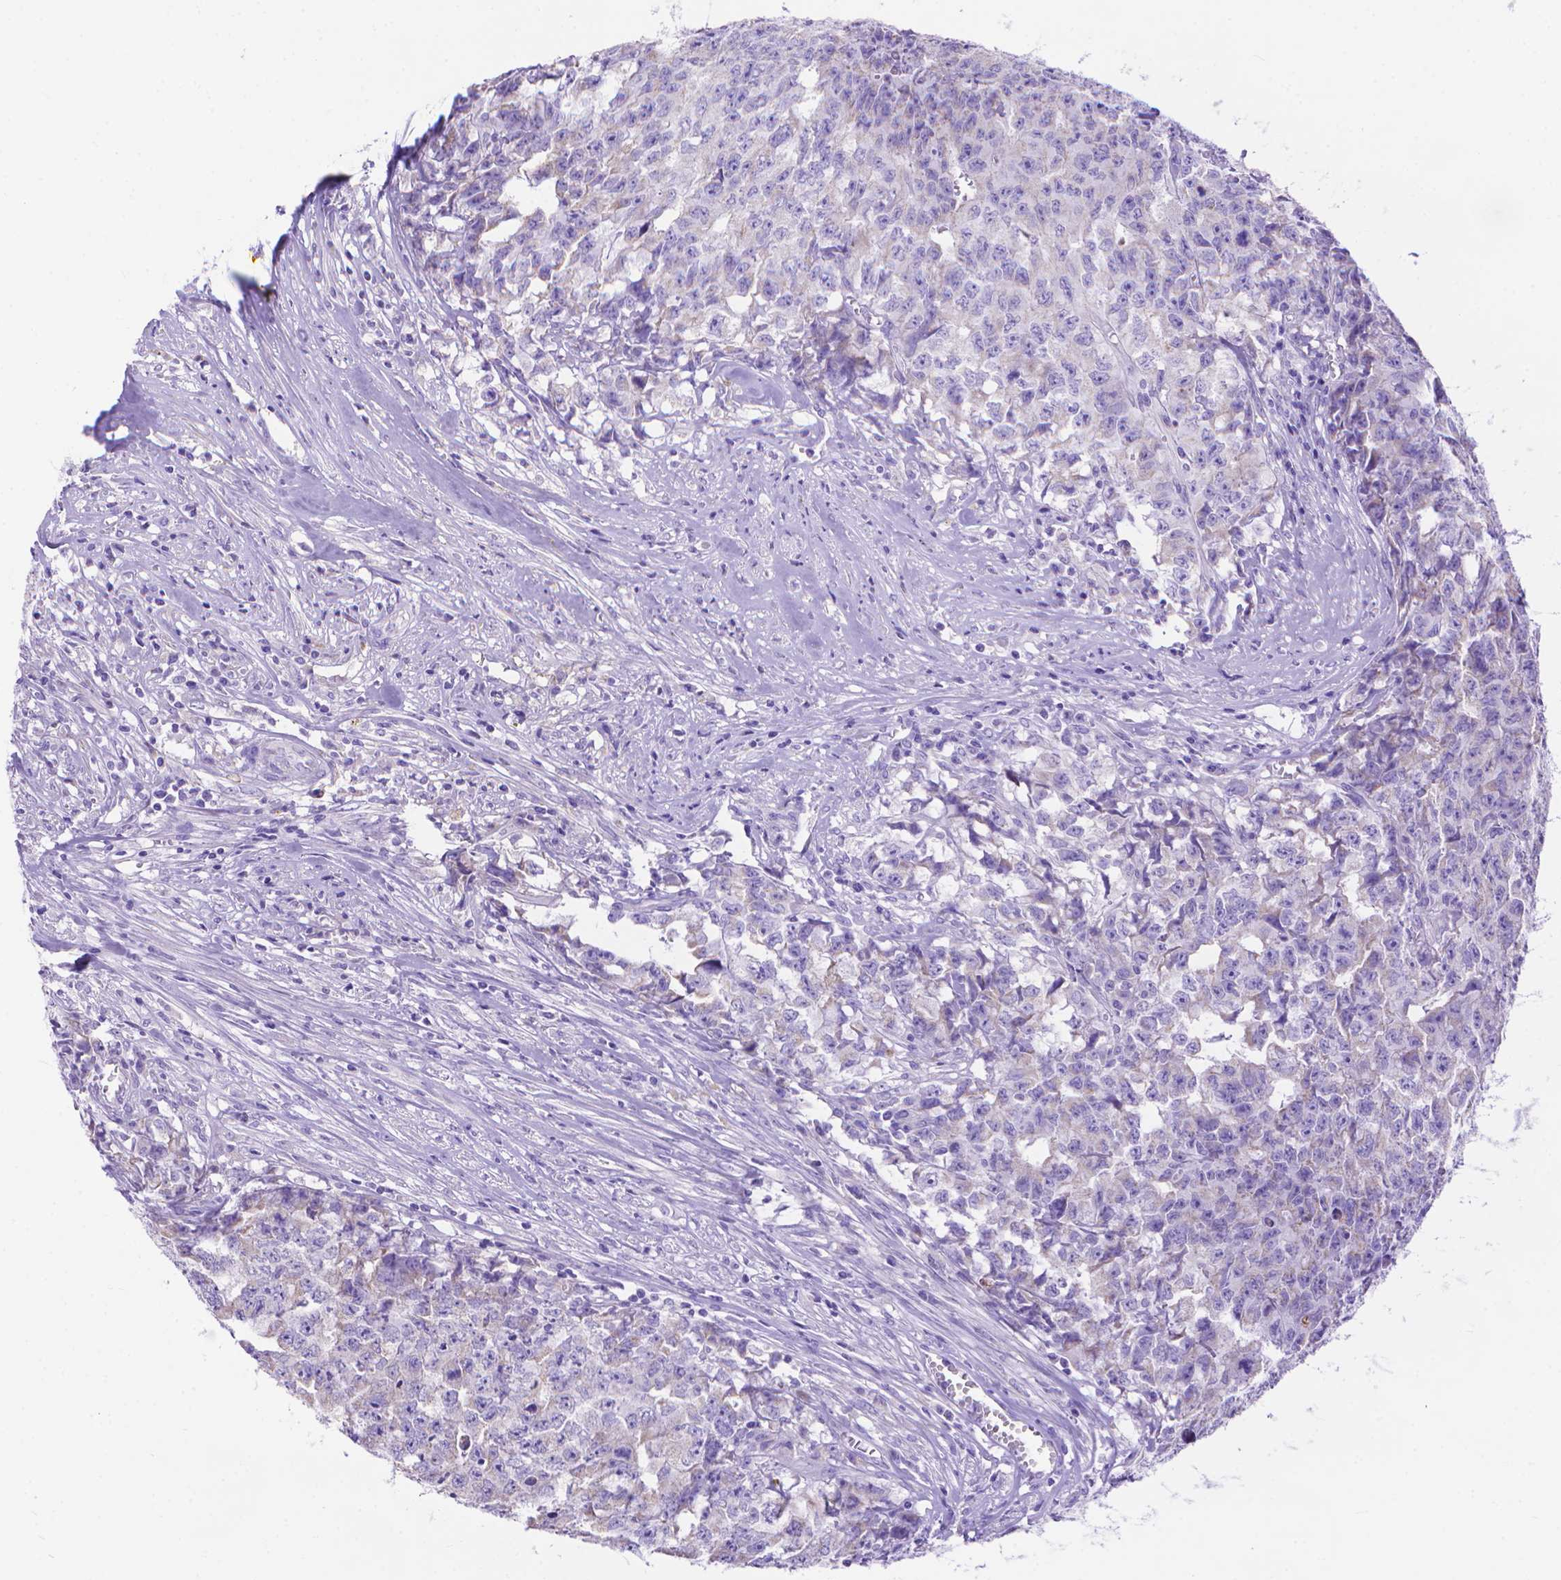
{"staining": {"intensity": "negative", "quantity": "none", "location": "none"}, "tissue": "testis cancer", "cell_type": "Tumor cells", "image_type": "cancer", "snomed": [{"axis": "morphology", "description": "Carcinoma, Embryonal, NOS"}, {"axis": "morphology", "description": "Teratoma, malignant, NOS"}, {"axis": "topography", "description": "Testis"}], "caption": "An image of testis cancer stained for a protein demonstrates no brown staining in tumor cells.", "gene": "DHRS2", "patient": {"sex": "male", "age": 24}}